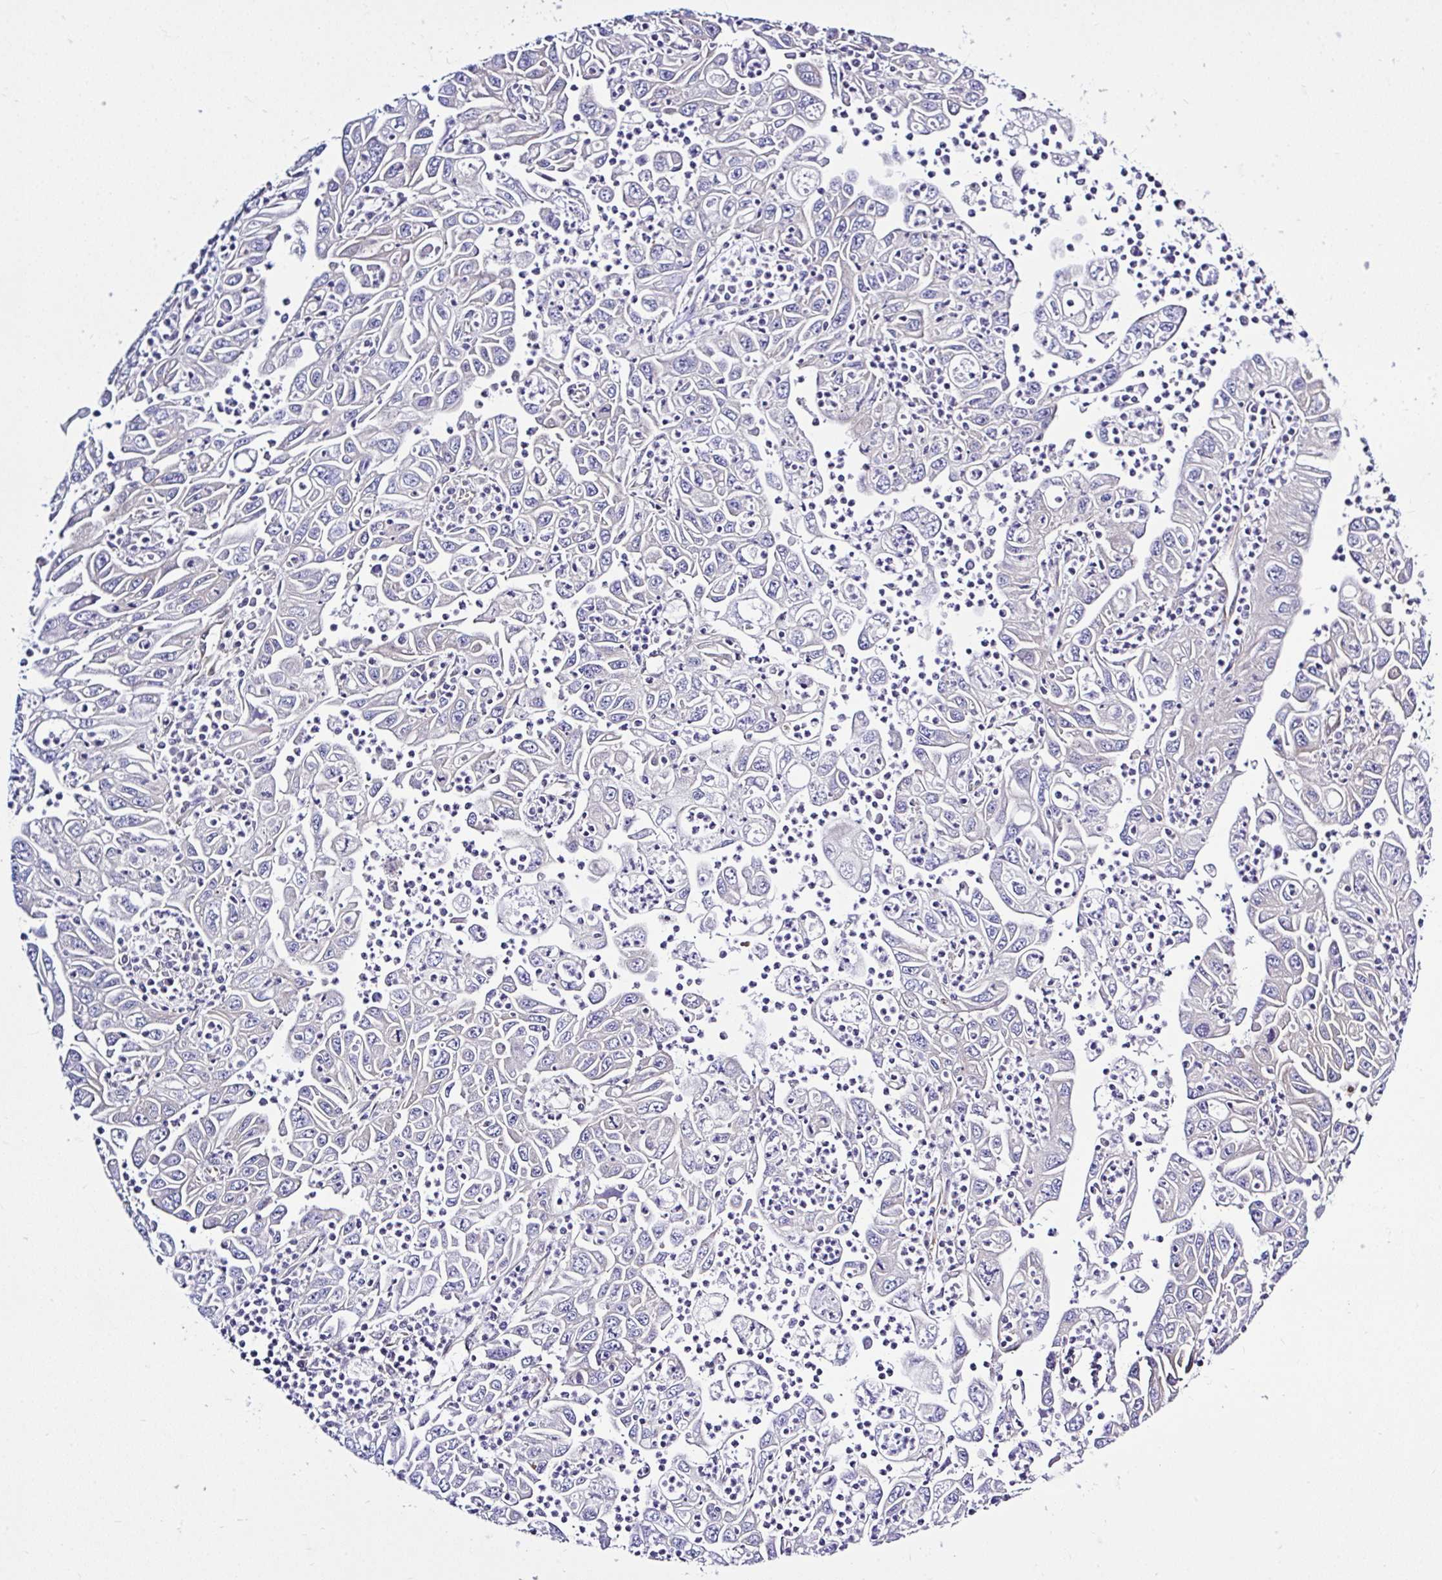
{"staining": {"intensity": "weak", "quantity": "<25%", "location": "cytoplasmic/membranous"}, "tissue": "endometrial cancer", "cell_type": "Tumor cells", "image_type": "cancer", "snomed": [{"axis": "morphology", "description": "Adenocarcinoma, NOS"}, {"axis": "topography", "description": "Uterus"}], "caption": "This micrograph is of adenocarcinoma (endometrial) stained with immunohistochemistry (IHC) to label a protein in brown with the nuclei are counter-stained blue. There is no positivity in tumor cells.", "gene": "LARS1", "patient": {"sex": "female", "age": 62}}